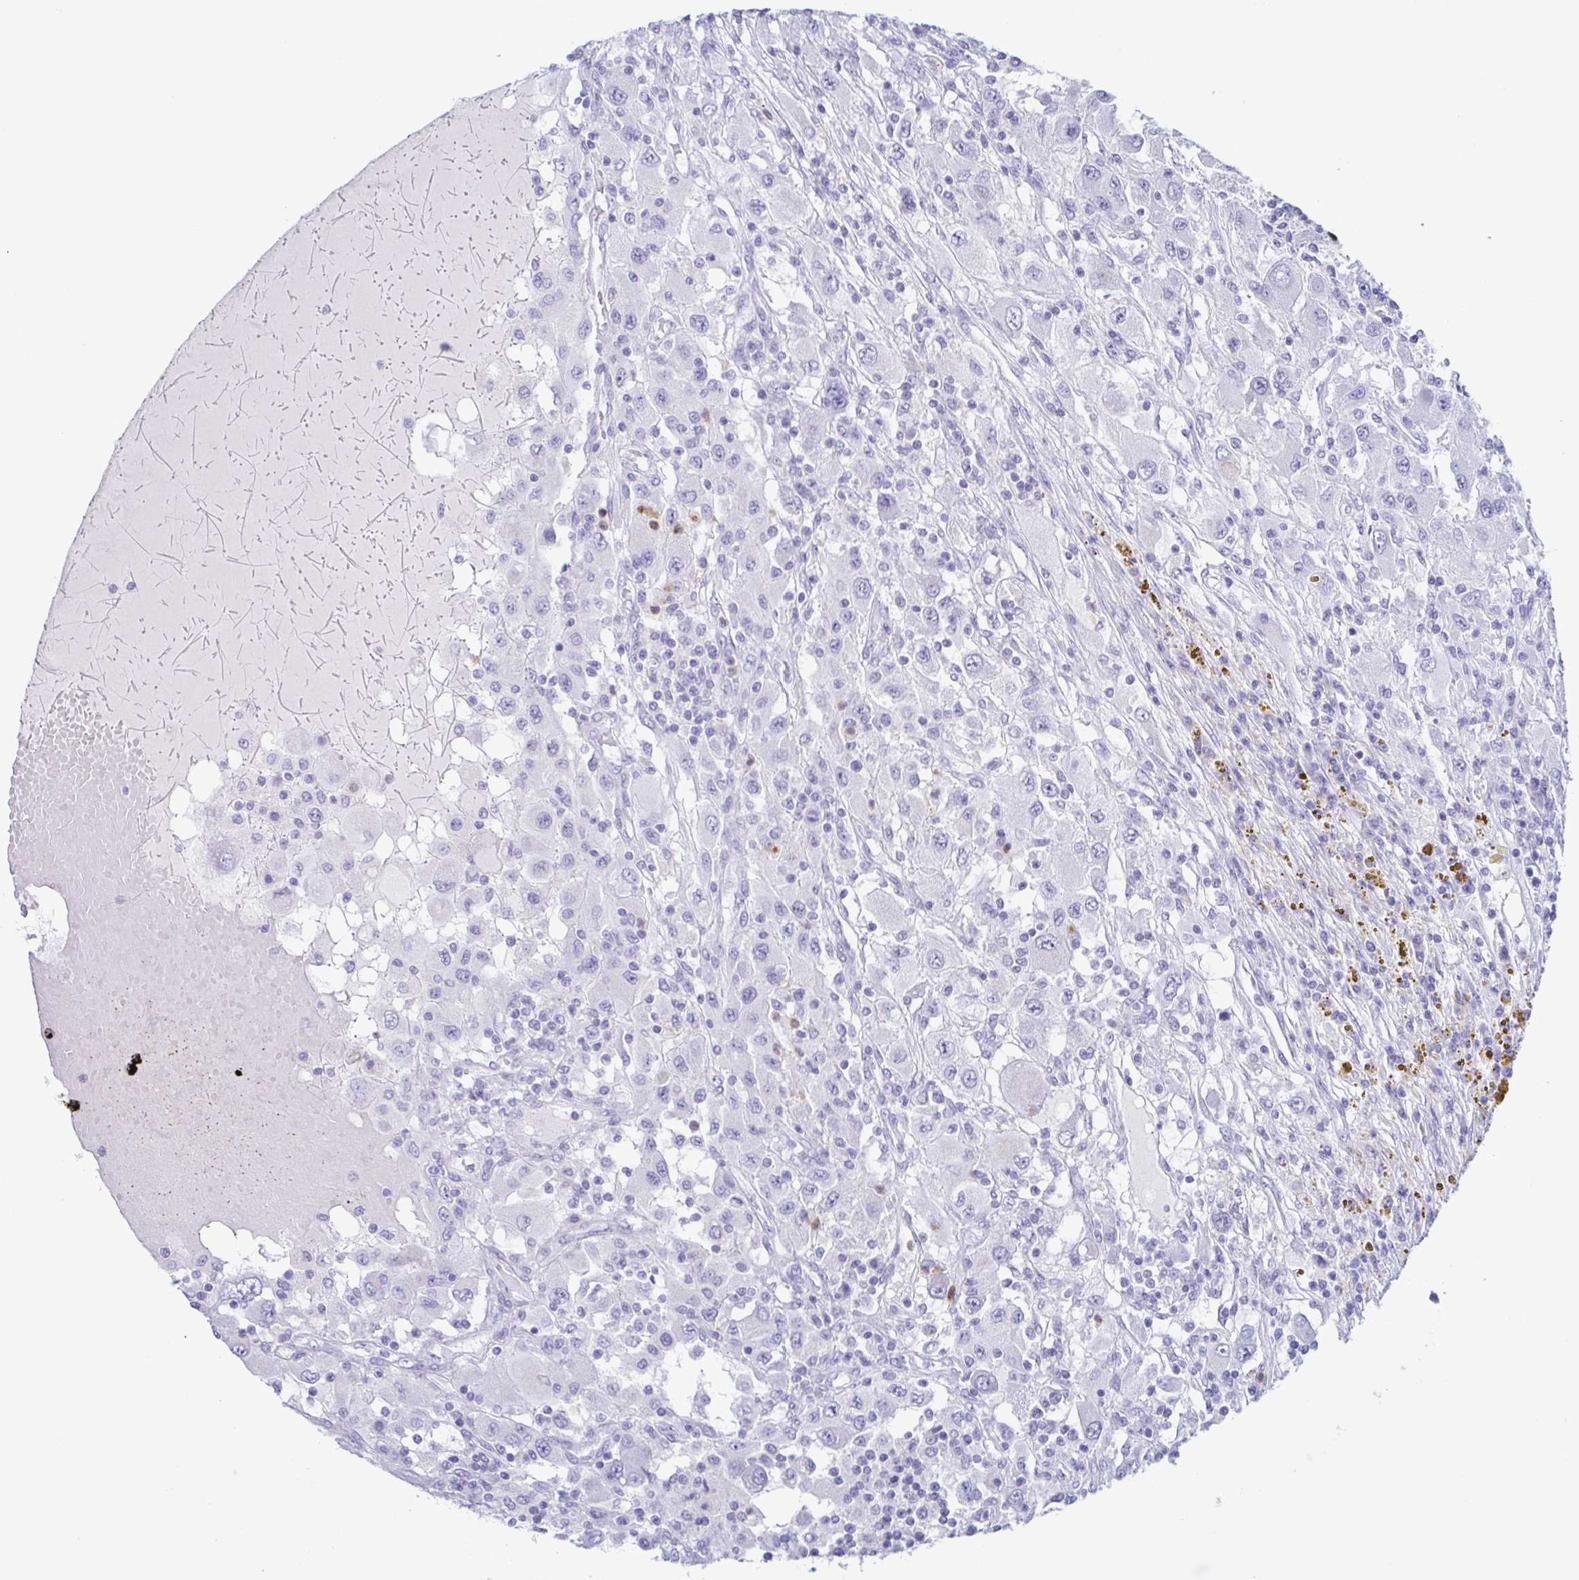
{"staining": {"intensity": "negative", "quantity": "none", "location": "none"}, "tissue": "renal cancer", "cell_type": "Tumor cells", "image_type": "cancer", "snomed": [{"axis": "morphology", "description": "Adenocarcinoma, NOS"}, {"axis": "topography", "description": "Kidney"}], "caption": "Renal adenocarcinoma was stained to show a protein in brown. There is no significant expression in tumor cells.", "gene": "AZU1", "patient": {"sex": "female", "age": 67}}